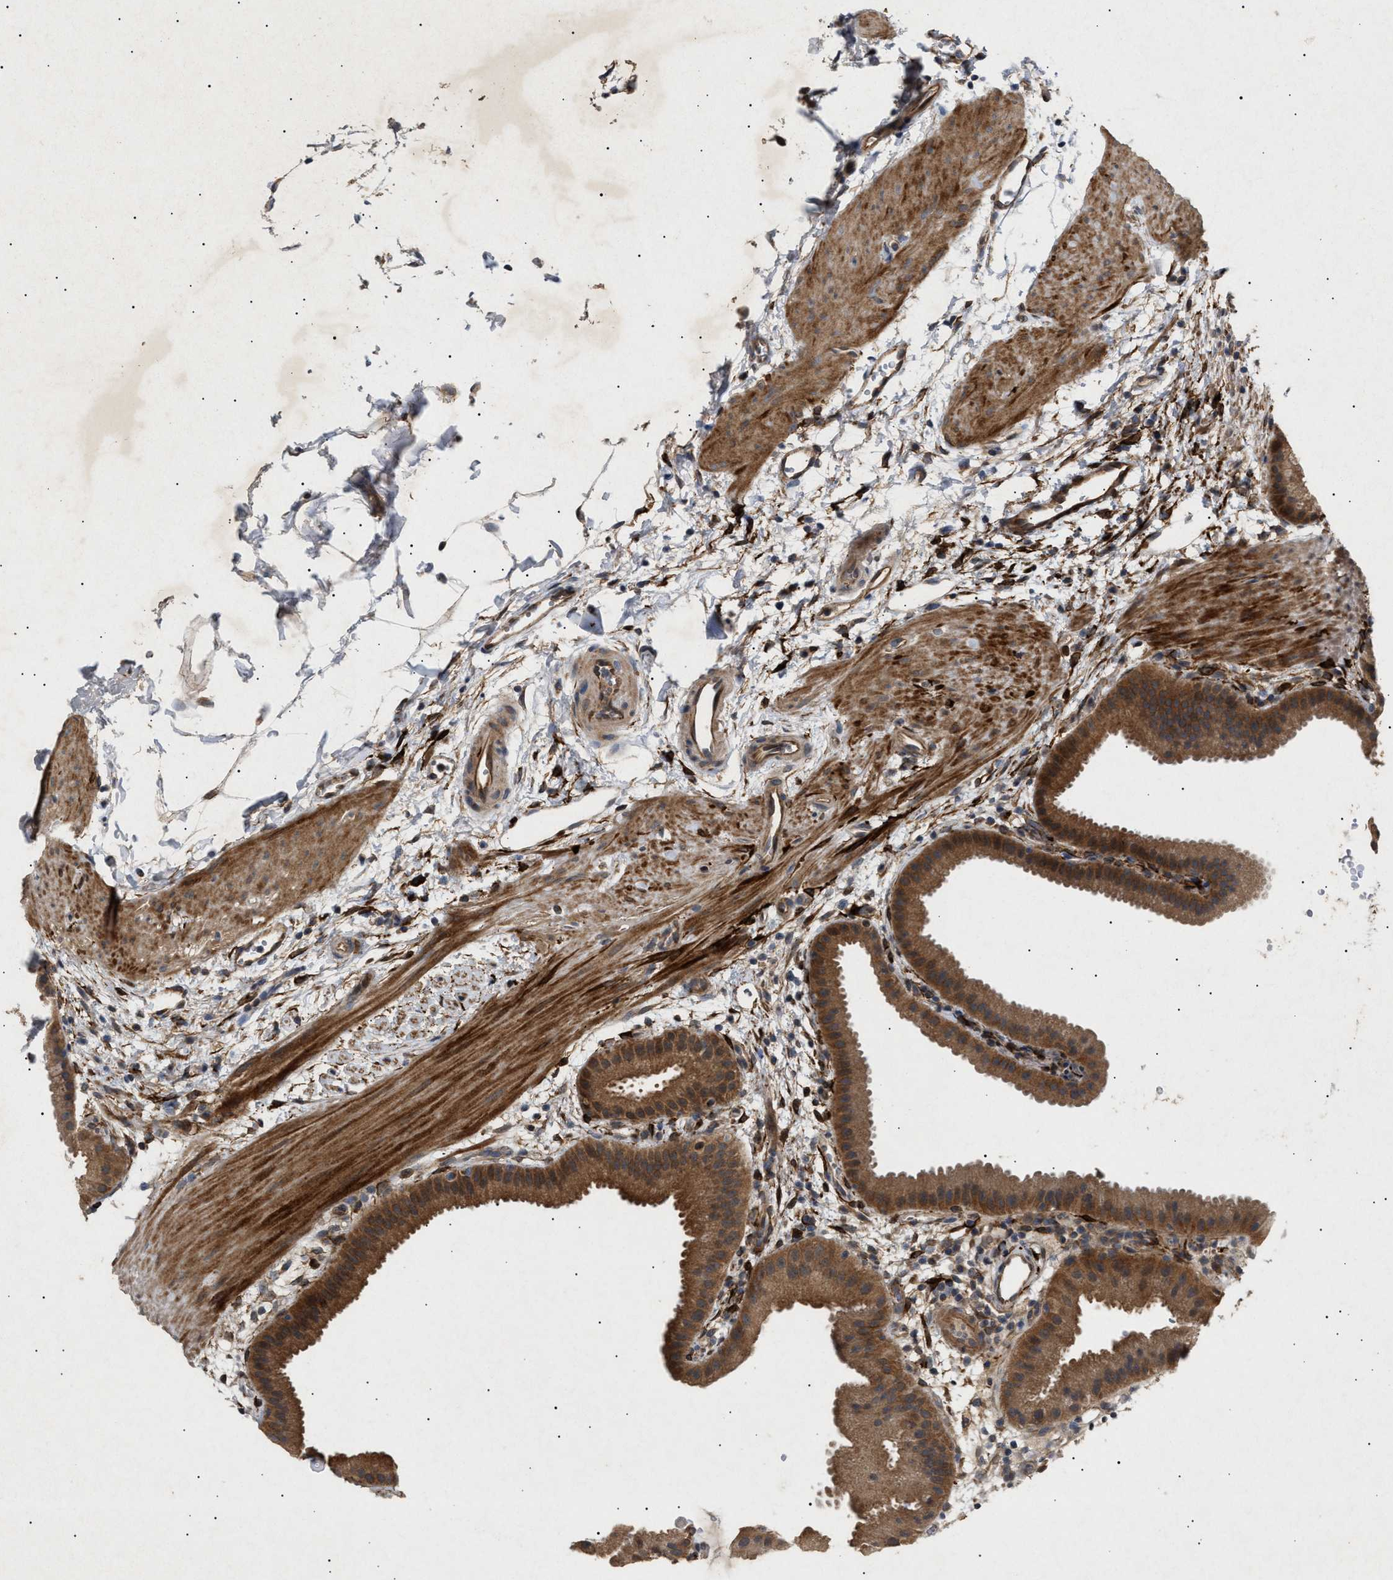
{"staining": {"intensity": "moderate", "quantity": ">75%", "location": "cytoplasmic/membranous"}, "tissue": "gallbladder", "cell_type": "Glandular cells", "image_type": "normal", "snomed": [{"axis": "morphology", "description": "Normal tissue, NOS"}, {"axis": "topography", "description": "Gallbladder"}], "caption": "High-power microscopy captured an immunohistochemistry photomicrograph of normal gallbladder, revealing moderate cytoplasmic/membranous positivity in about >75% of glandular cells. The protein of interest is shown in brown color, while the nuclei are stained blue.", "gene": "SIRT5", "patient": {"sex": "female", "age": 64}}